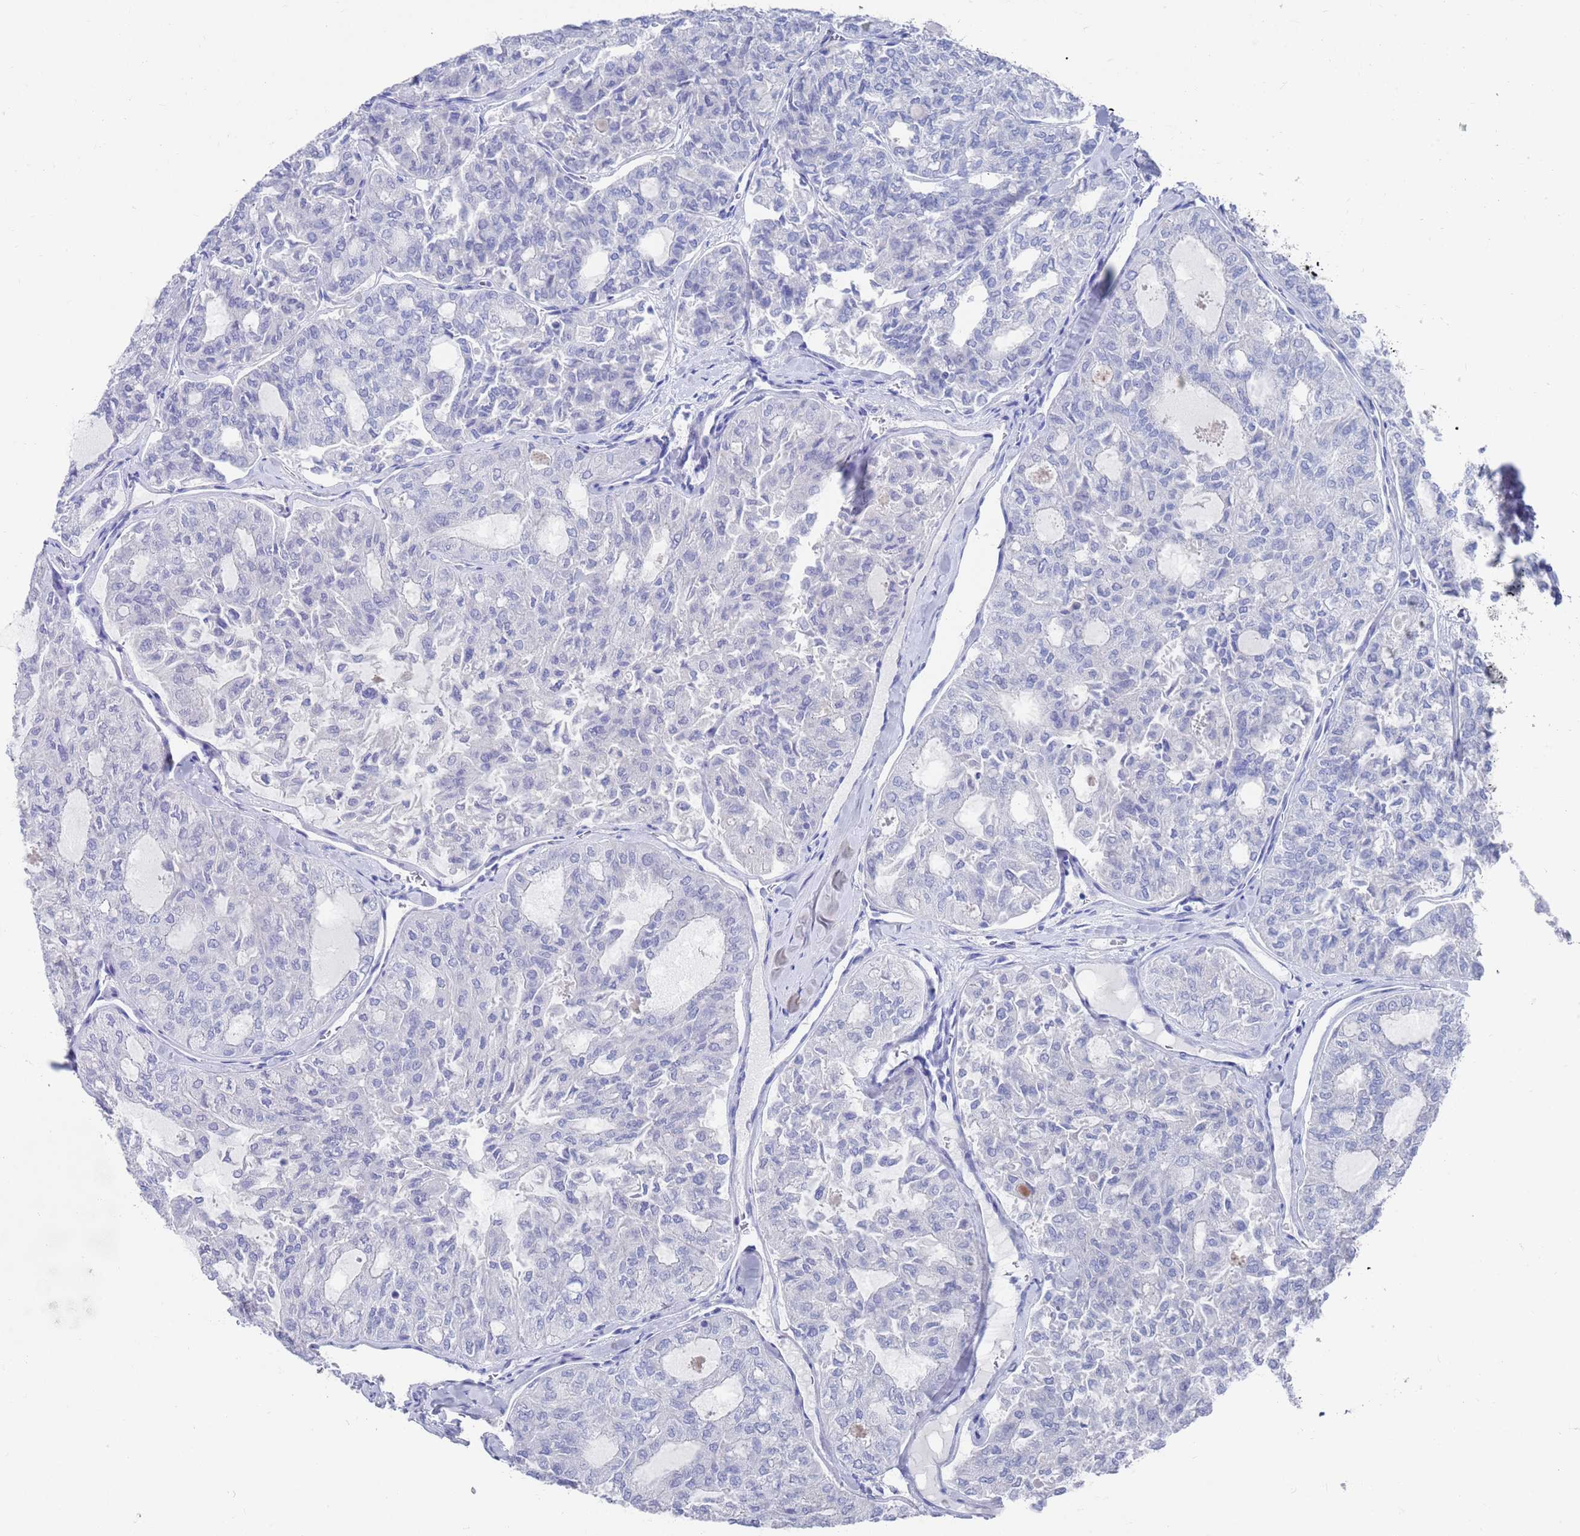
{"staining": {"intensity": "negative", "quantity": "none", "location": "none"}, "tissue": "thyroid cancer", "cell_type": "Tumor cells", "image_type": "cancer", "snomed": [{"axis": "morphology", "description": "Follicular adenoma carcinoma, NOS"}, {"axis": "topography", "description": "Thyroid gland"}], "caption": "An image of follicular adenoma carcinoma (thyroid) stained for a protein shows no brown staining in tumor cells.", "gene": "MTMR2", "patient": {"sex": "male", "age": 75}}